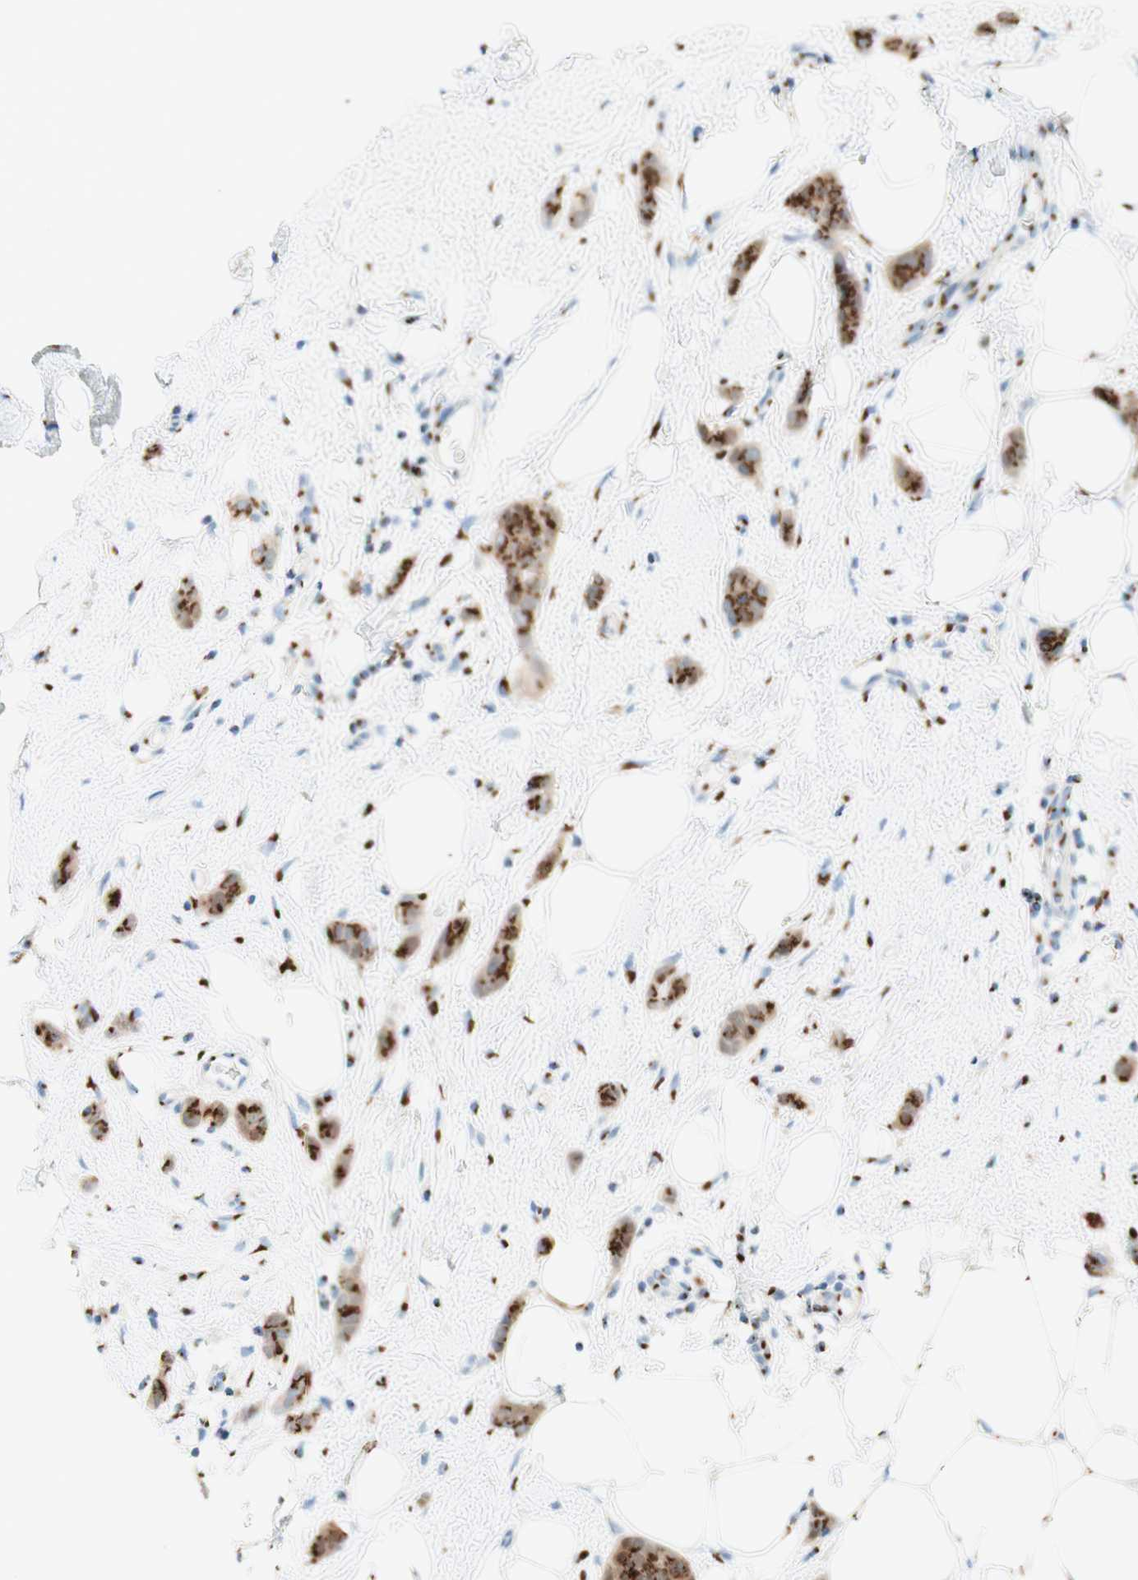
{"staining": {"intensity": "strong", "quantity": ">75%", "location": "cytoplasmic/membranous"}, "tissue": "breast cancer", "cell_type": "Tumor cells", "image_type": "cancer", "snomed": [{"axis": "morphology", "description": "Lobular carcinoma"}, {"axis": "topography", "description": "Skin"}, {"axis": "topography", "description": "Breast"}], "caption": "Protein staining of lobular carcinoma (breast) tissue demonstrates strong cytoplasmic/membranous staining in about >75% of tumor cells.", "gene": "GOLGB1", "patient": {"sex": "female", "age": 46}}